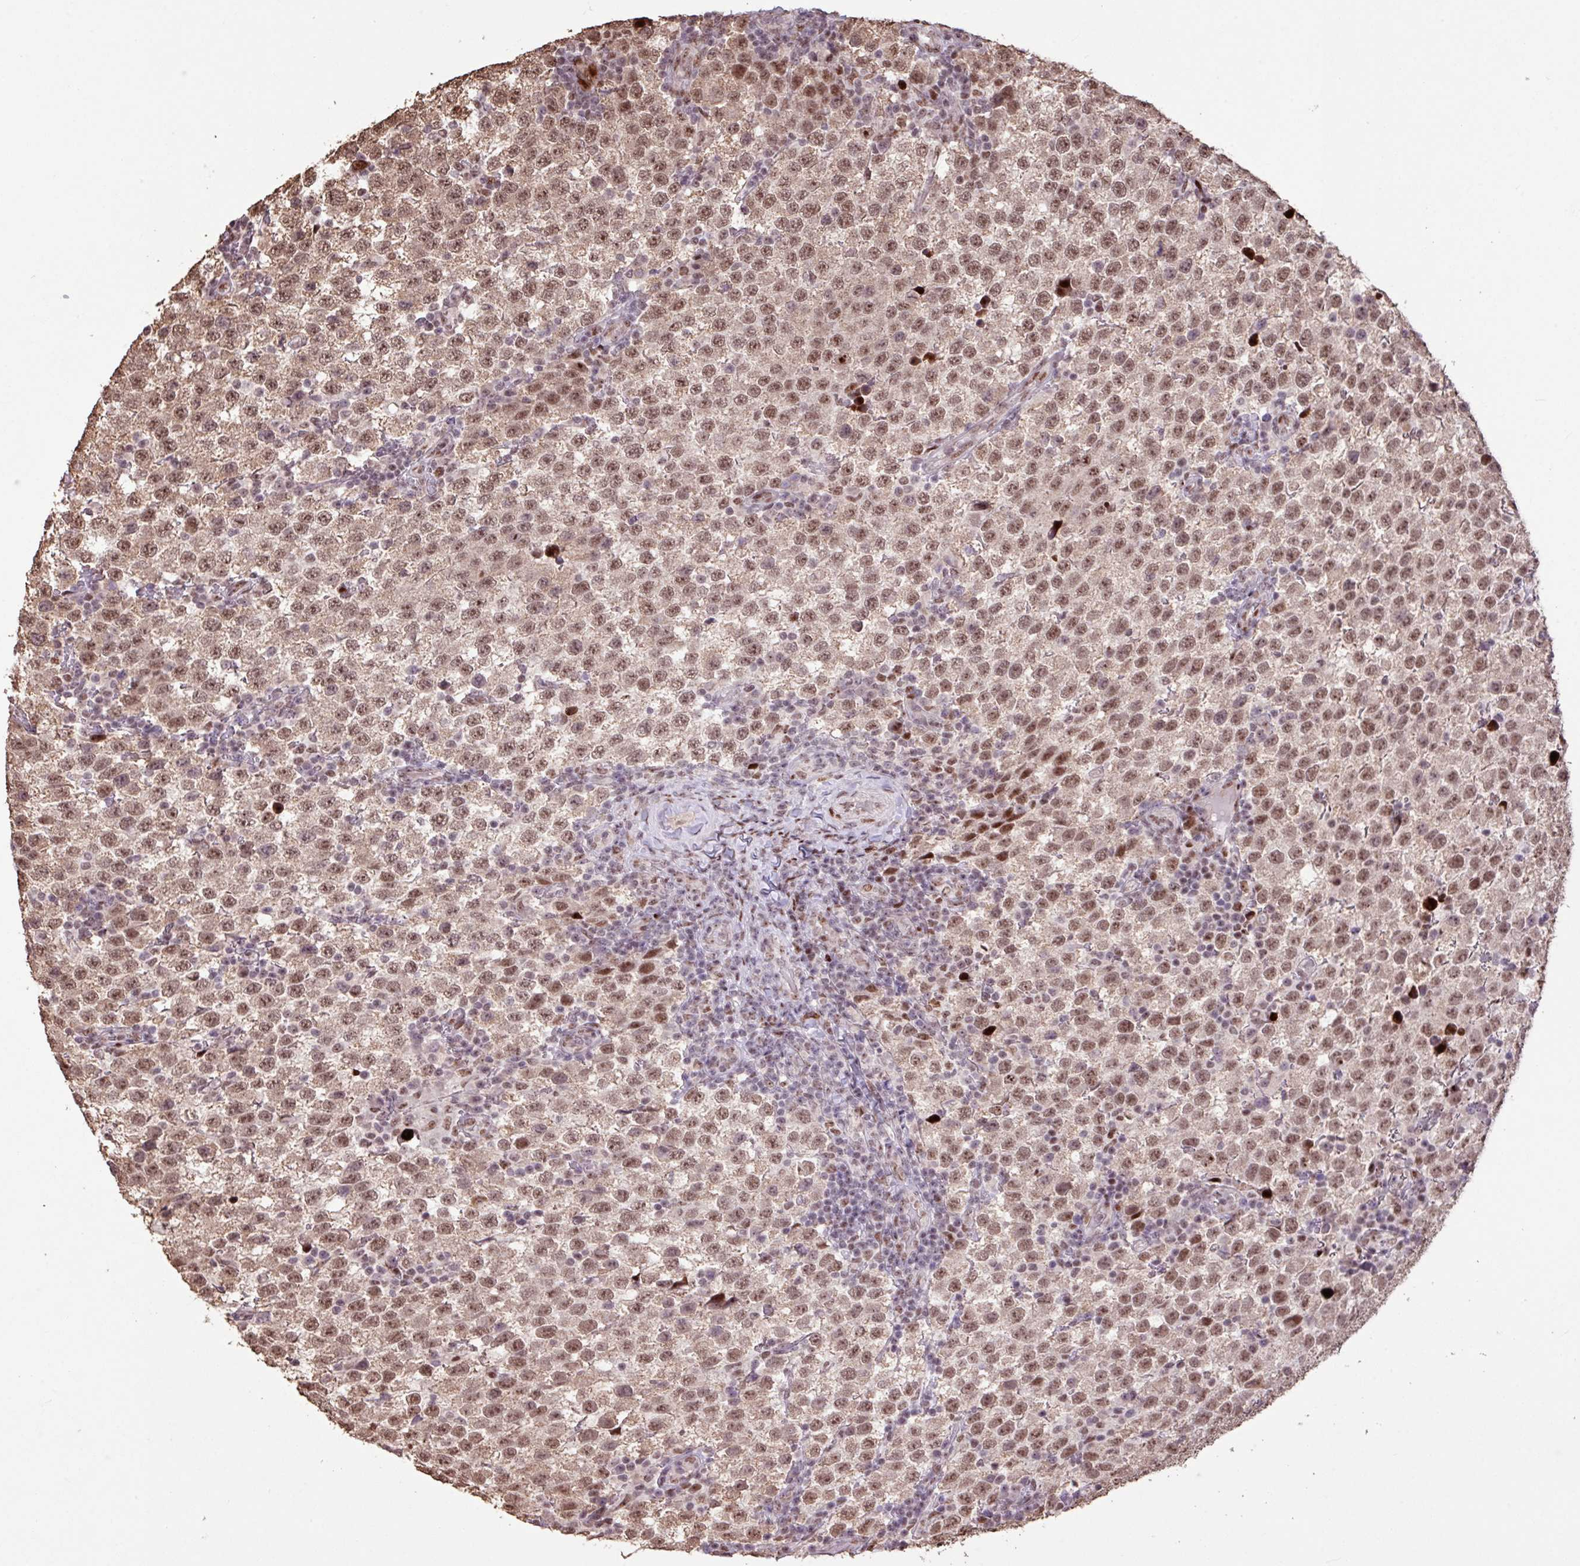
{"staining": {"intensity": "moderate", "quantity": ">75%", "location": "nuclear"}, "tissue": "testis cancer", "cell_type": "Tumor cells", "image_type": "cancer", "snomed": [{"axis": "morphology", "description": "Seminoma, NOS"}, {"axis": "topography", "description": "Testis"}], "caption": "This is an image of immunohistochemistry staining of testis cancer (seminoma), which shows moderate expression in the nuclear of tumor cells.", "gene": "ZNF709", "patient": {"sex": "male", "age": 34}}